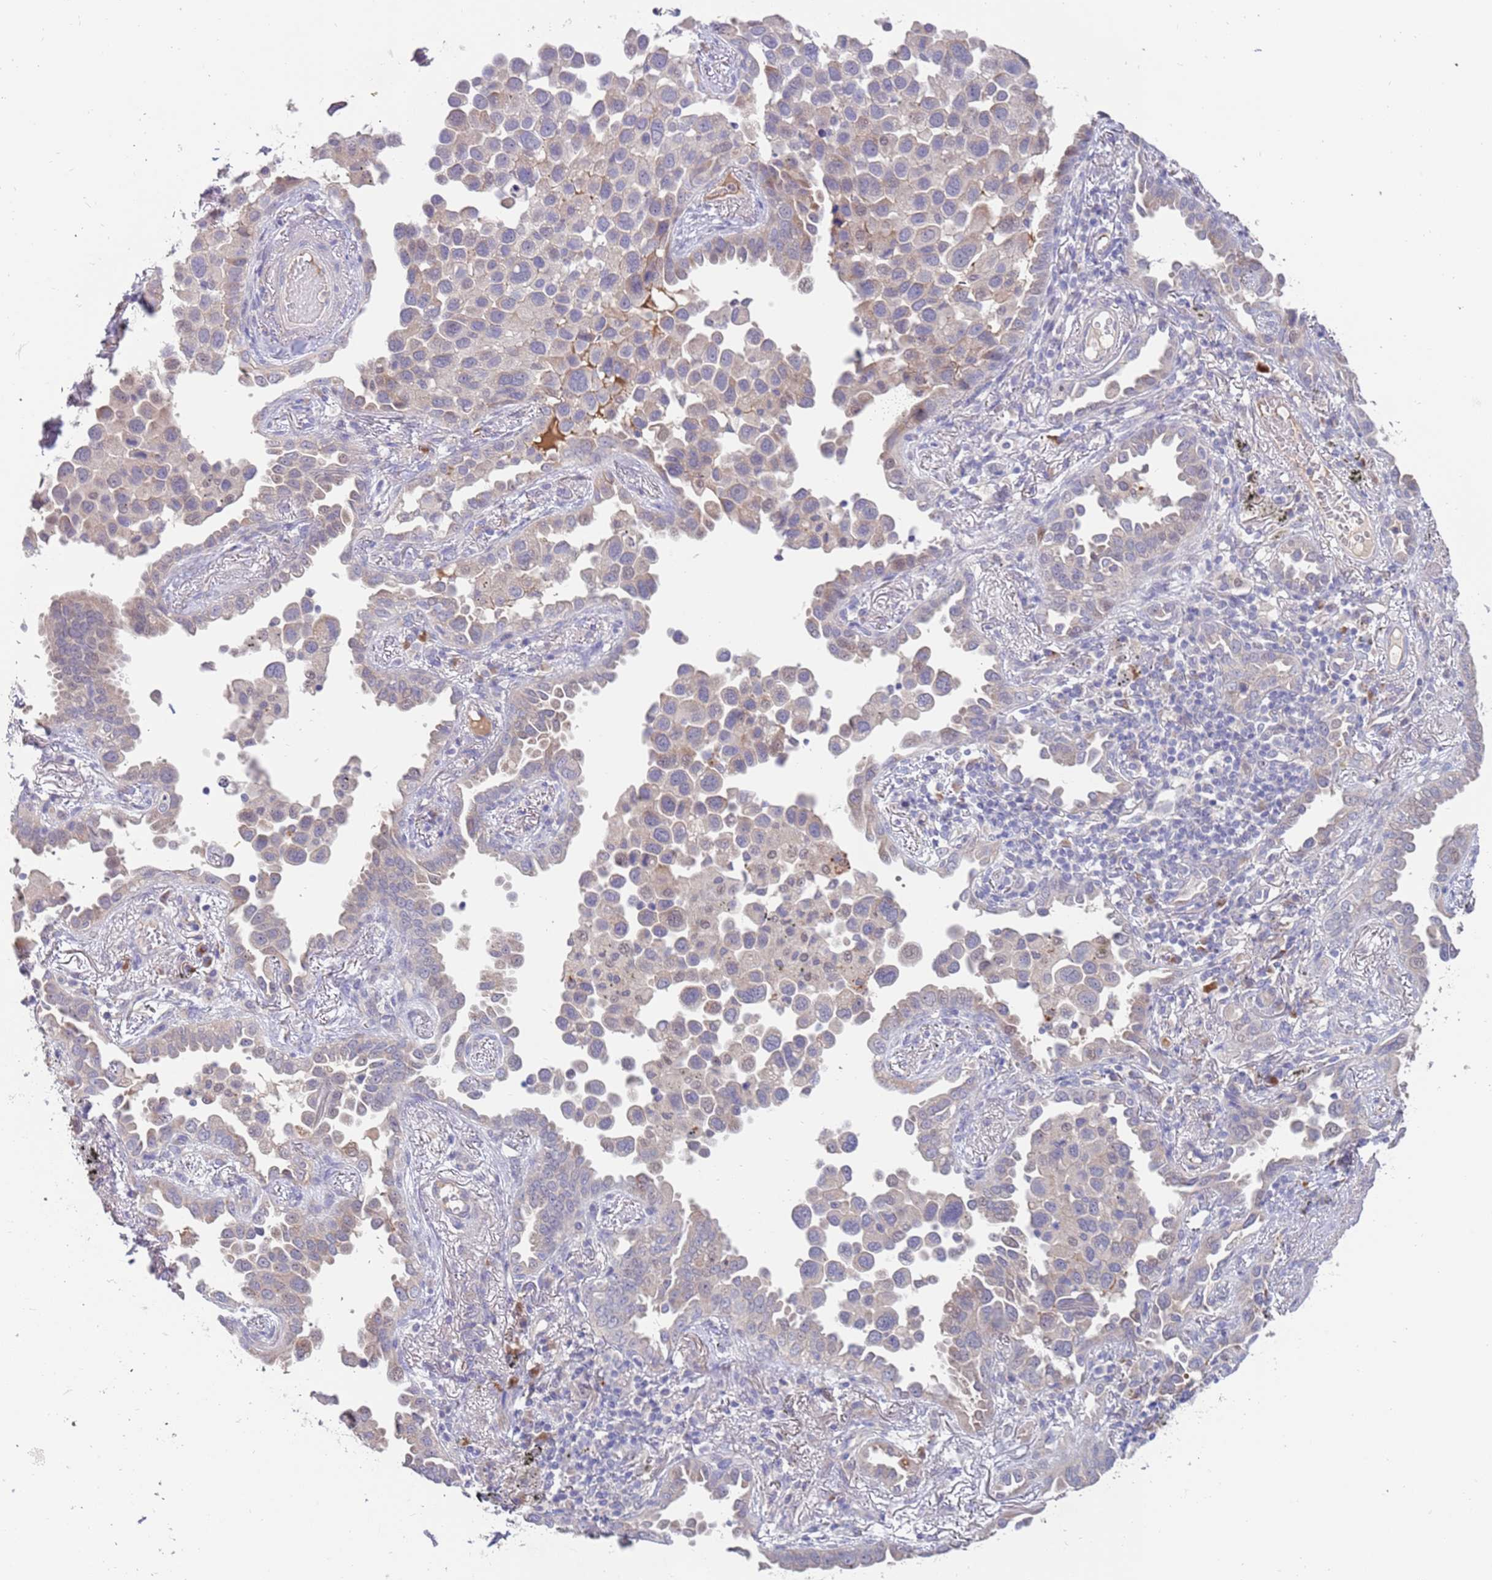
{"staining": {"intensity": "negative", "quantity": "none", "location": "none"}, "tissue": "lung cancer", "cell_type": "Tumor cells", "image_type": "cancer", "snomed": [{"axis": "morphology", "description": "Adenocarcinoma, NOS"}, {"axis": "topography", "description": "Lung"}], "caption": "Immunohistochemistry (IHC) of lung cancer shows no positivity in tumor cells.", "gene": "ZNF746", "patient": {"sex": "male", "age": 67}}